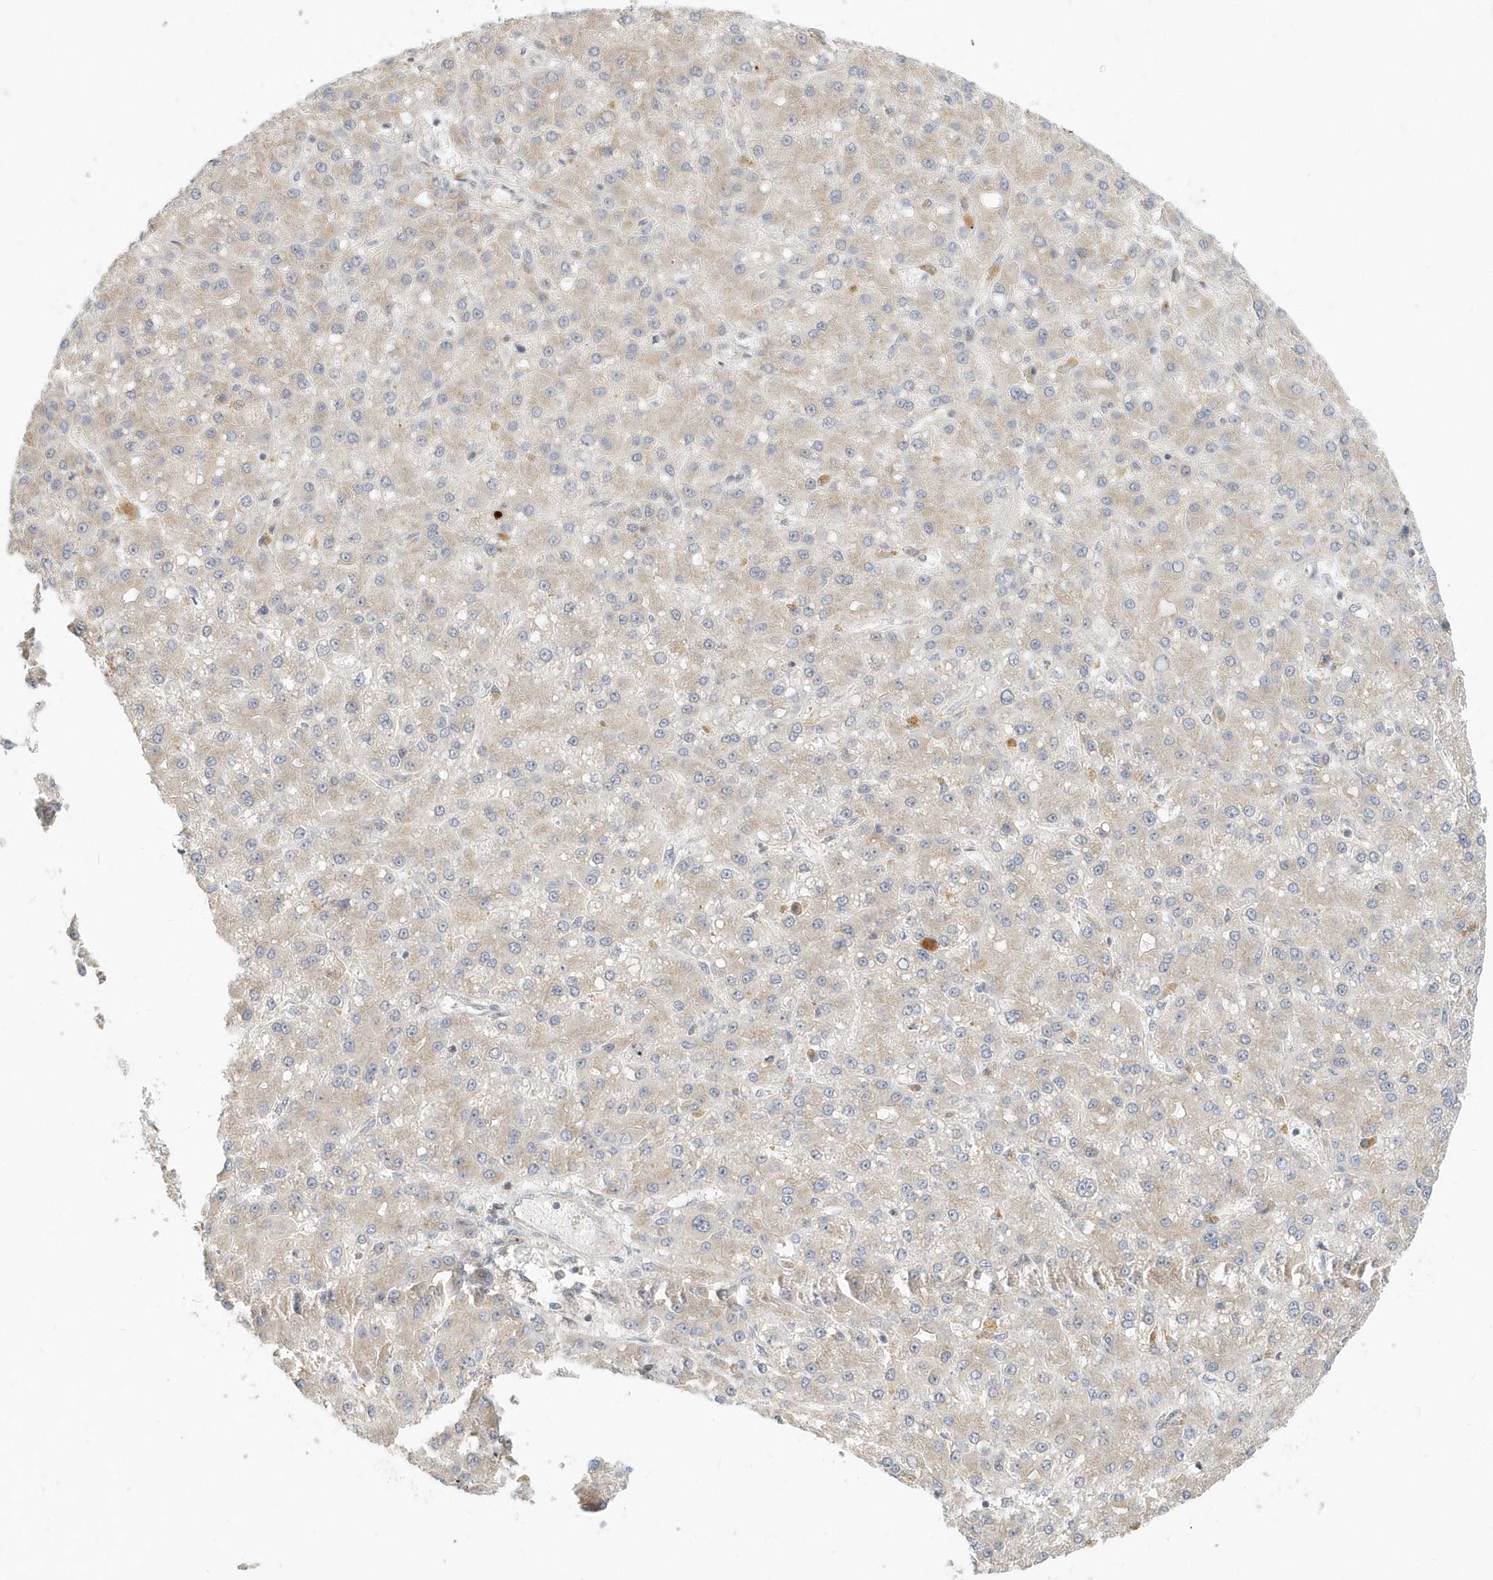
{"staining": {"intensity": "weak", "quantity": "<25%", "location": "cytoplasmic/membranous"}, "tissue": "liver cancer", "cell_type": "Tumor cells", "image_type": "cancer", "snomed": [{"axis": "morphology", "description": "Carcinoma, Hepatocellular, NOS"}, {"axis": "topography", "description": "Liver"}], "caption": "High magnification brightfield microscopy of liver hepatocellular carcinoma stained with DAB (brown) and counterstained with hematoxylin (blue): tumor cells show no significant positivity.", "gene": "NAPB", "patient": {"sex": "male", "age": 67}}